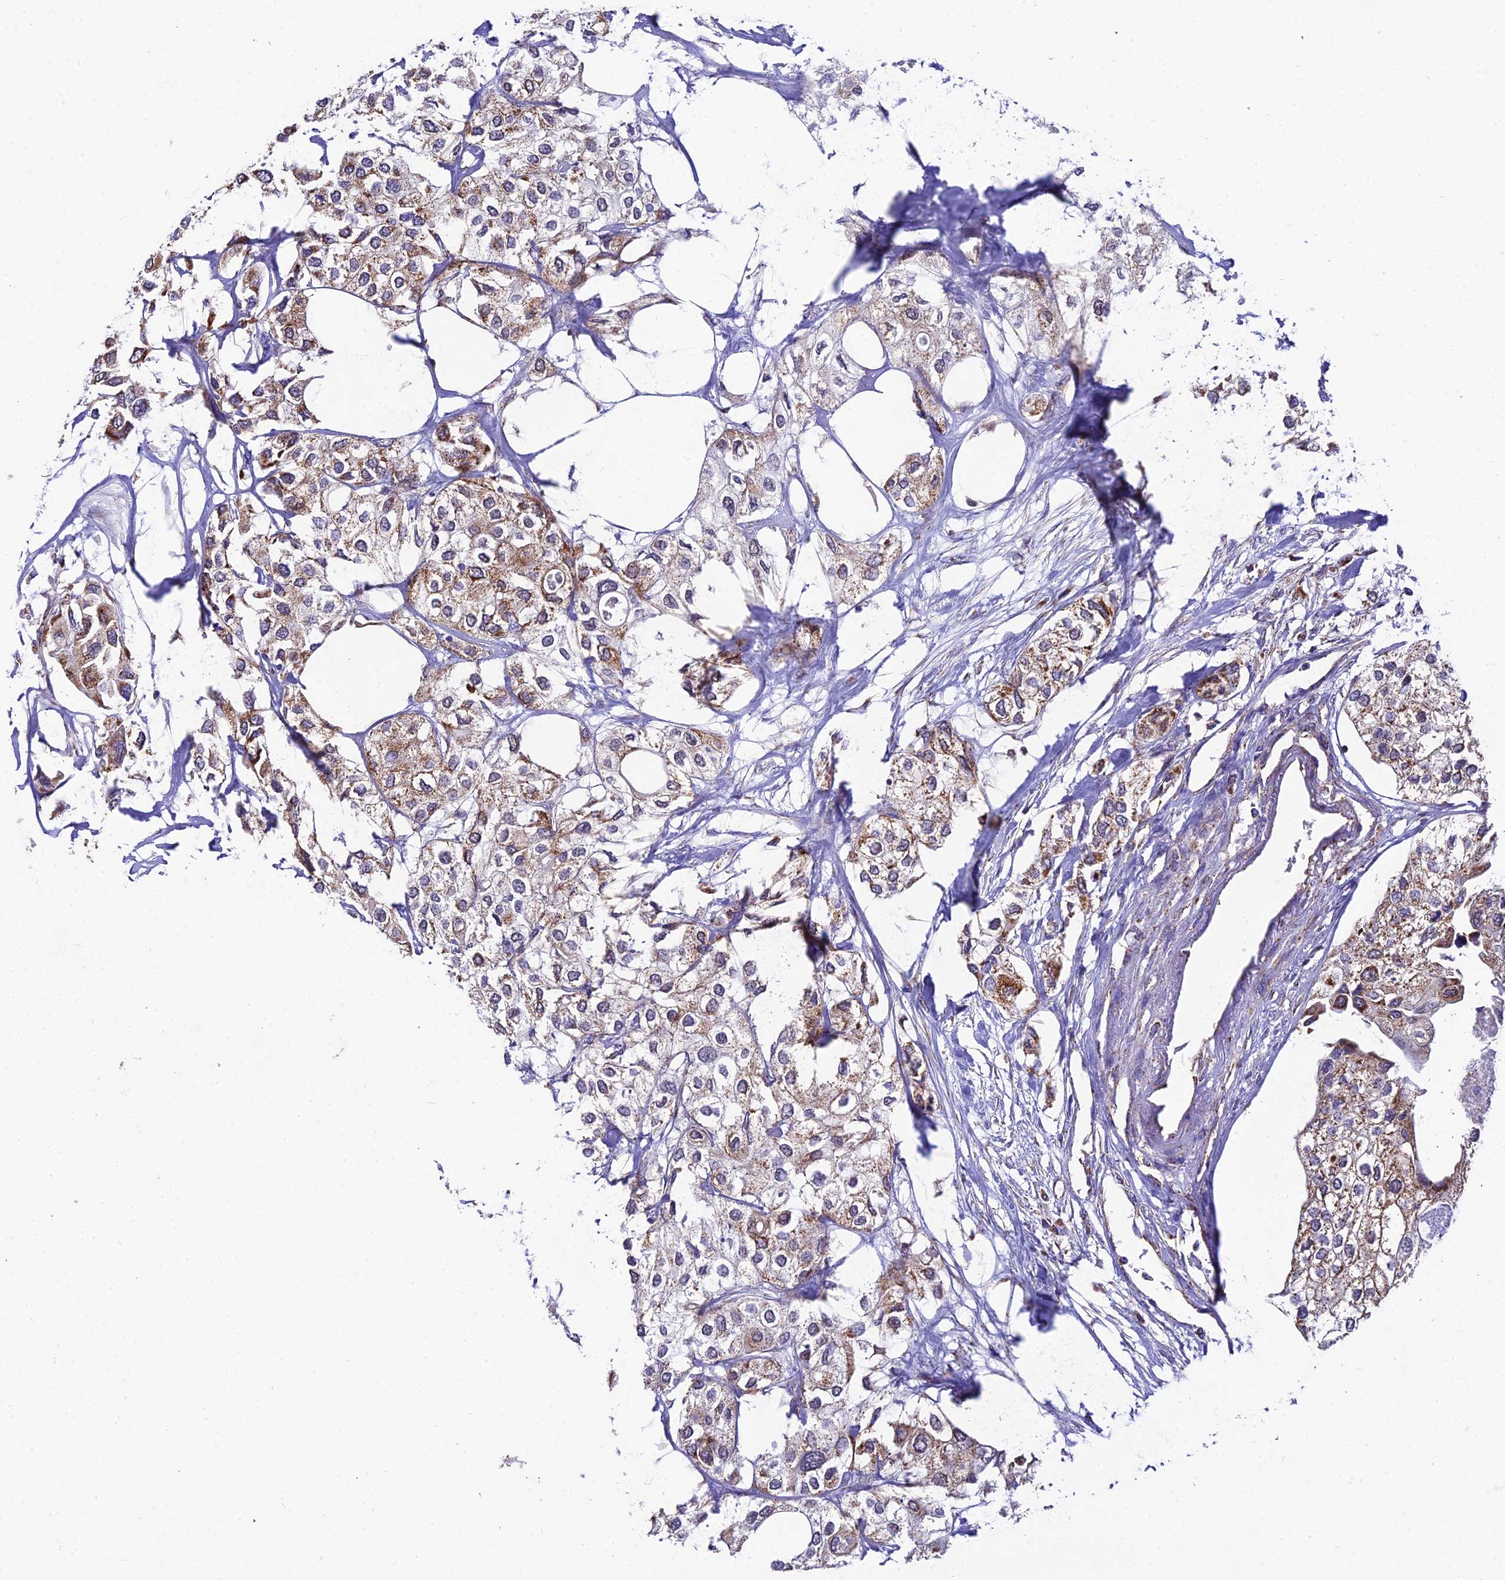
{"staining": {"intensity": "moderate", "quantity": ">75%", "location": "cytoplasmic/membranous"}, "tissue": "urothelial cancer", "cell_type": "Tumor cells", "image_type": "cancer", "snomed": [{"axis": "morphology", "description": "Urothelial carcinoma, High grade"}, {"axis": "topography", "description": "Urinary bladder"}], "caption": "This is a micrograph of immunohistochemistry (IHC) staining of urothelial cancer, which shows moderate staining in the cytoplasmic/membranous of tumor cells.", "gene": "PSMD2", "patient": {"sex": "male", "age": 64}}